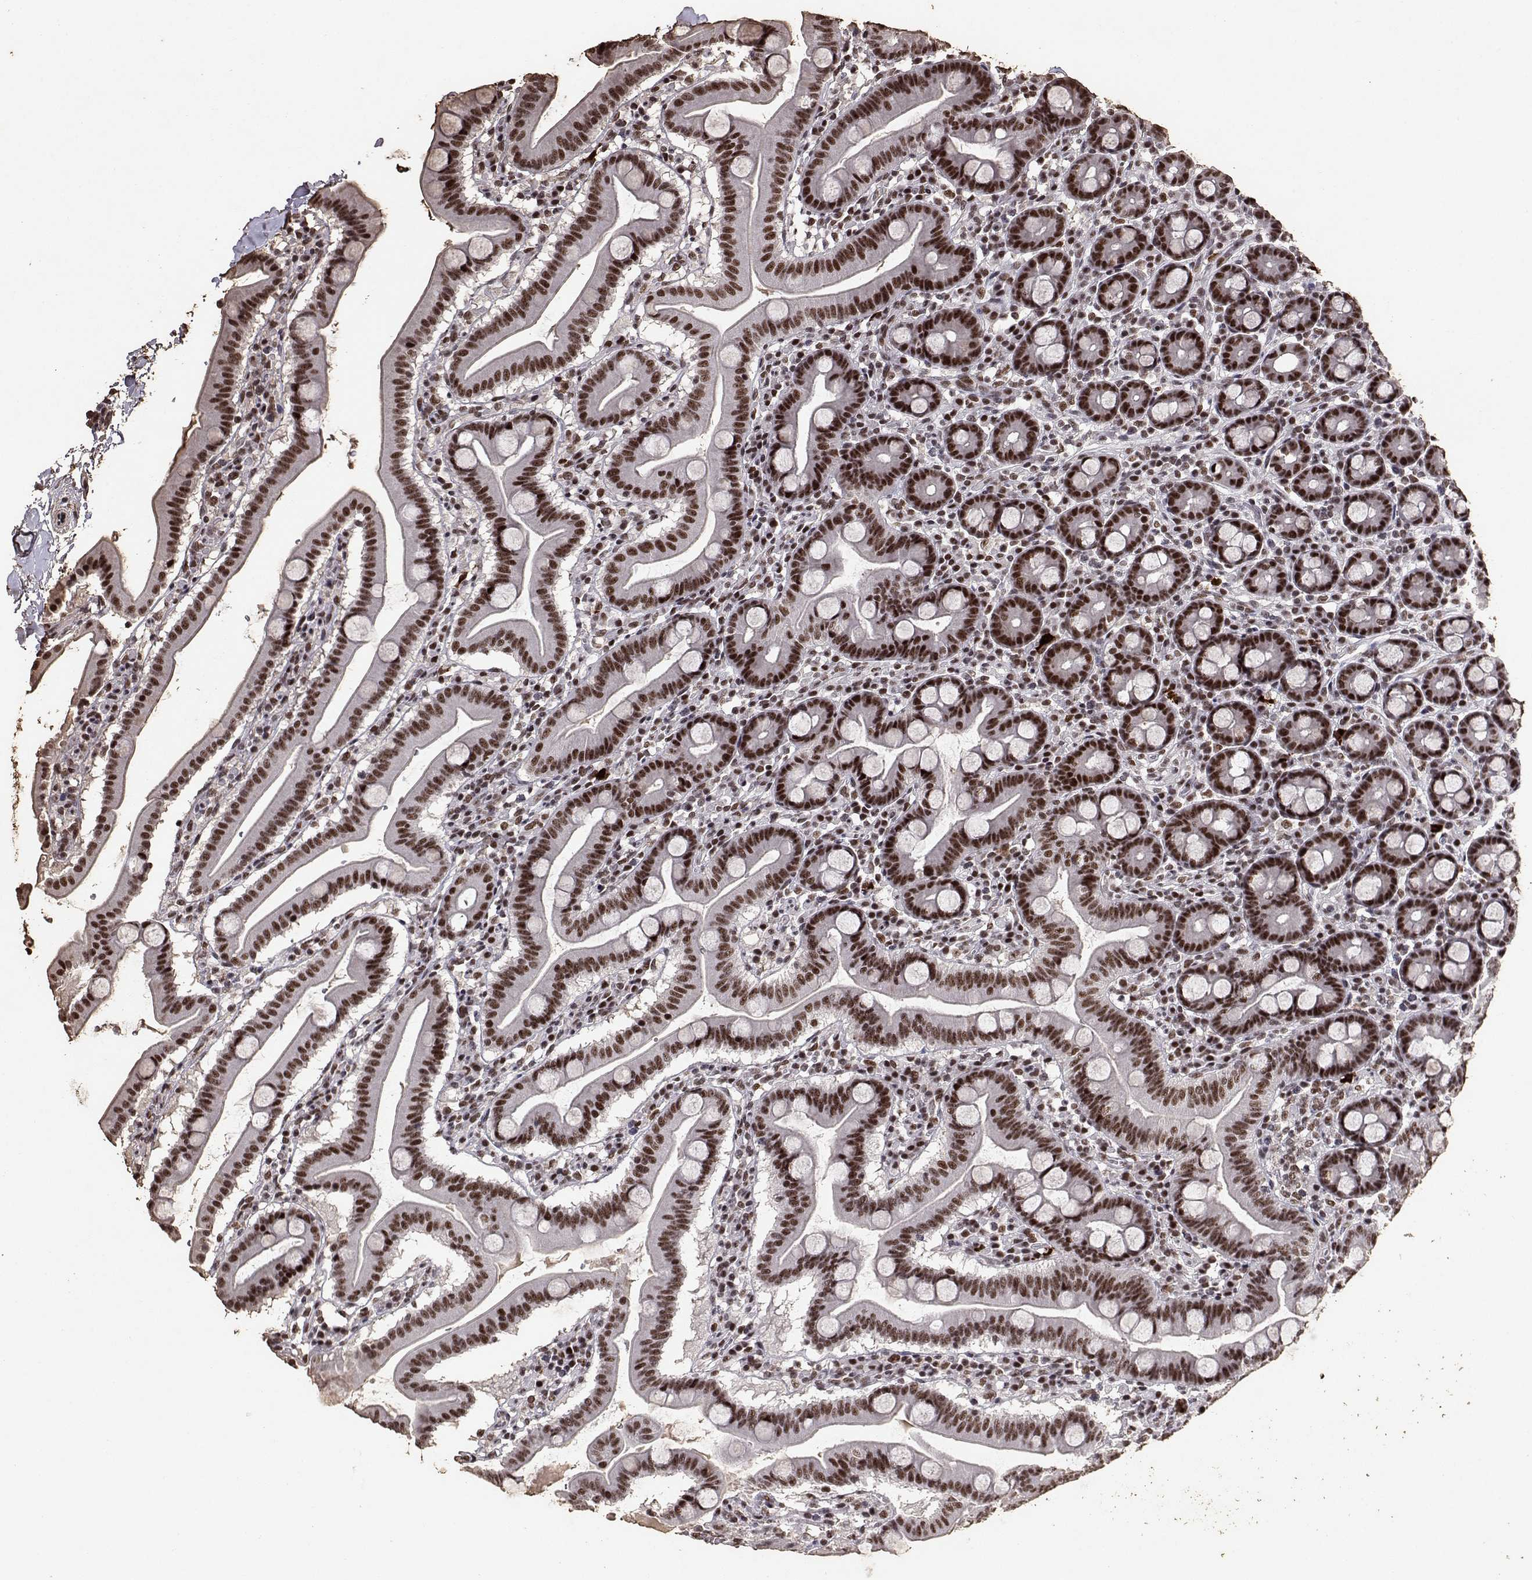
{"staining": {"intensity": "strong", "quantity": ">75%", "location": "nuclear"}, "tissue": "duodenum", "cell_type": "Glandular cells", "image_type": "normal", "snomed": [{"axis": "morphology", "description": "Normal tissue, NOS"}, {"axis": "topography", "description": "Pancreas"}, {"axis": "topography", "description": "Duodenum"}], "caption": "Glandular cells exhibit high levels of strong nuclear expression in approximately >75% of cells in benign human duodenum.", "gene": "TOE1", "patient": {"sex": "male", "age": 59}}